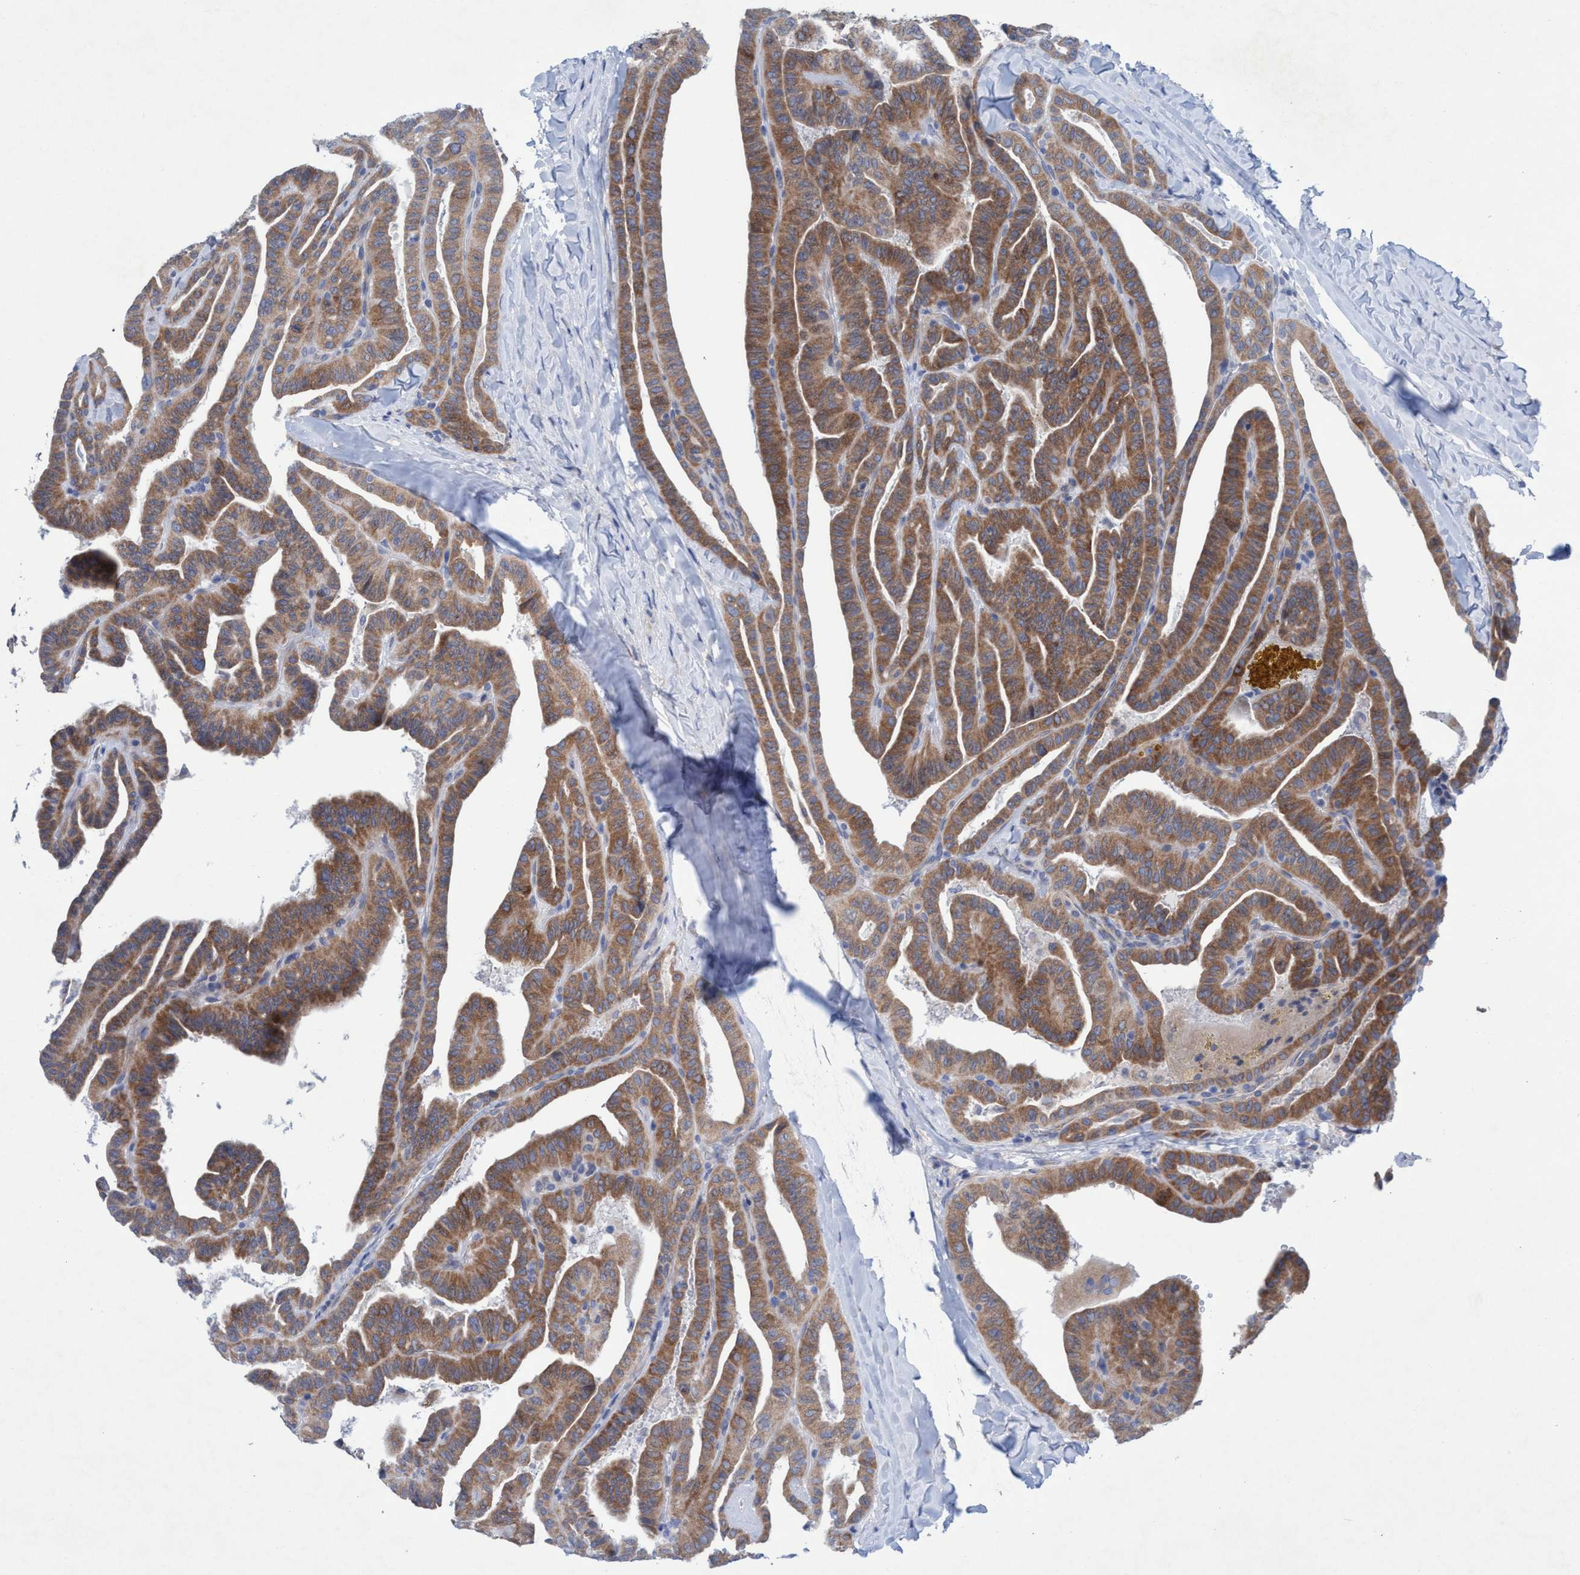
{"staining": {"intensity": "moderate", "quantity": ">75%", "location": "cytoplasmic/membranous"}, "tissue": "thyroid cancer", "cell_type": "Tumor cells", "image_type": "cancer", "snomed": [{"axis": "morphology", "description": "Papillary adenocarcinoma, NOS"}, {"axis": "topography", "description": "Thyroid gland"}], "caption": "Immunohistochemistry (IHC) (DAB) staining of human thyroid papillary adenocarcinoma exhibits moderate cytoplasmic/membranous protein staining in about >75% of tumor cells.", "gene": "RSAD1", "patient": {"sex": "male", "age": 77}}